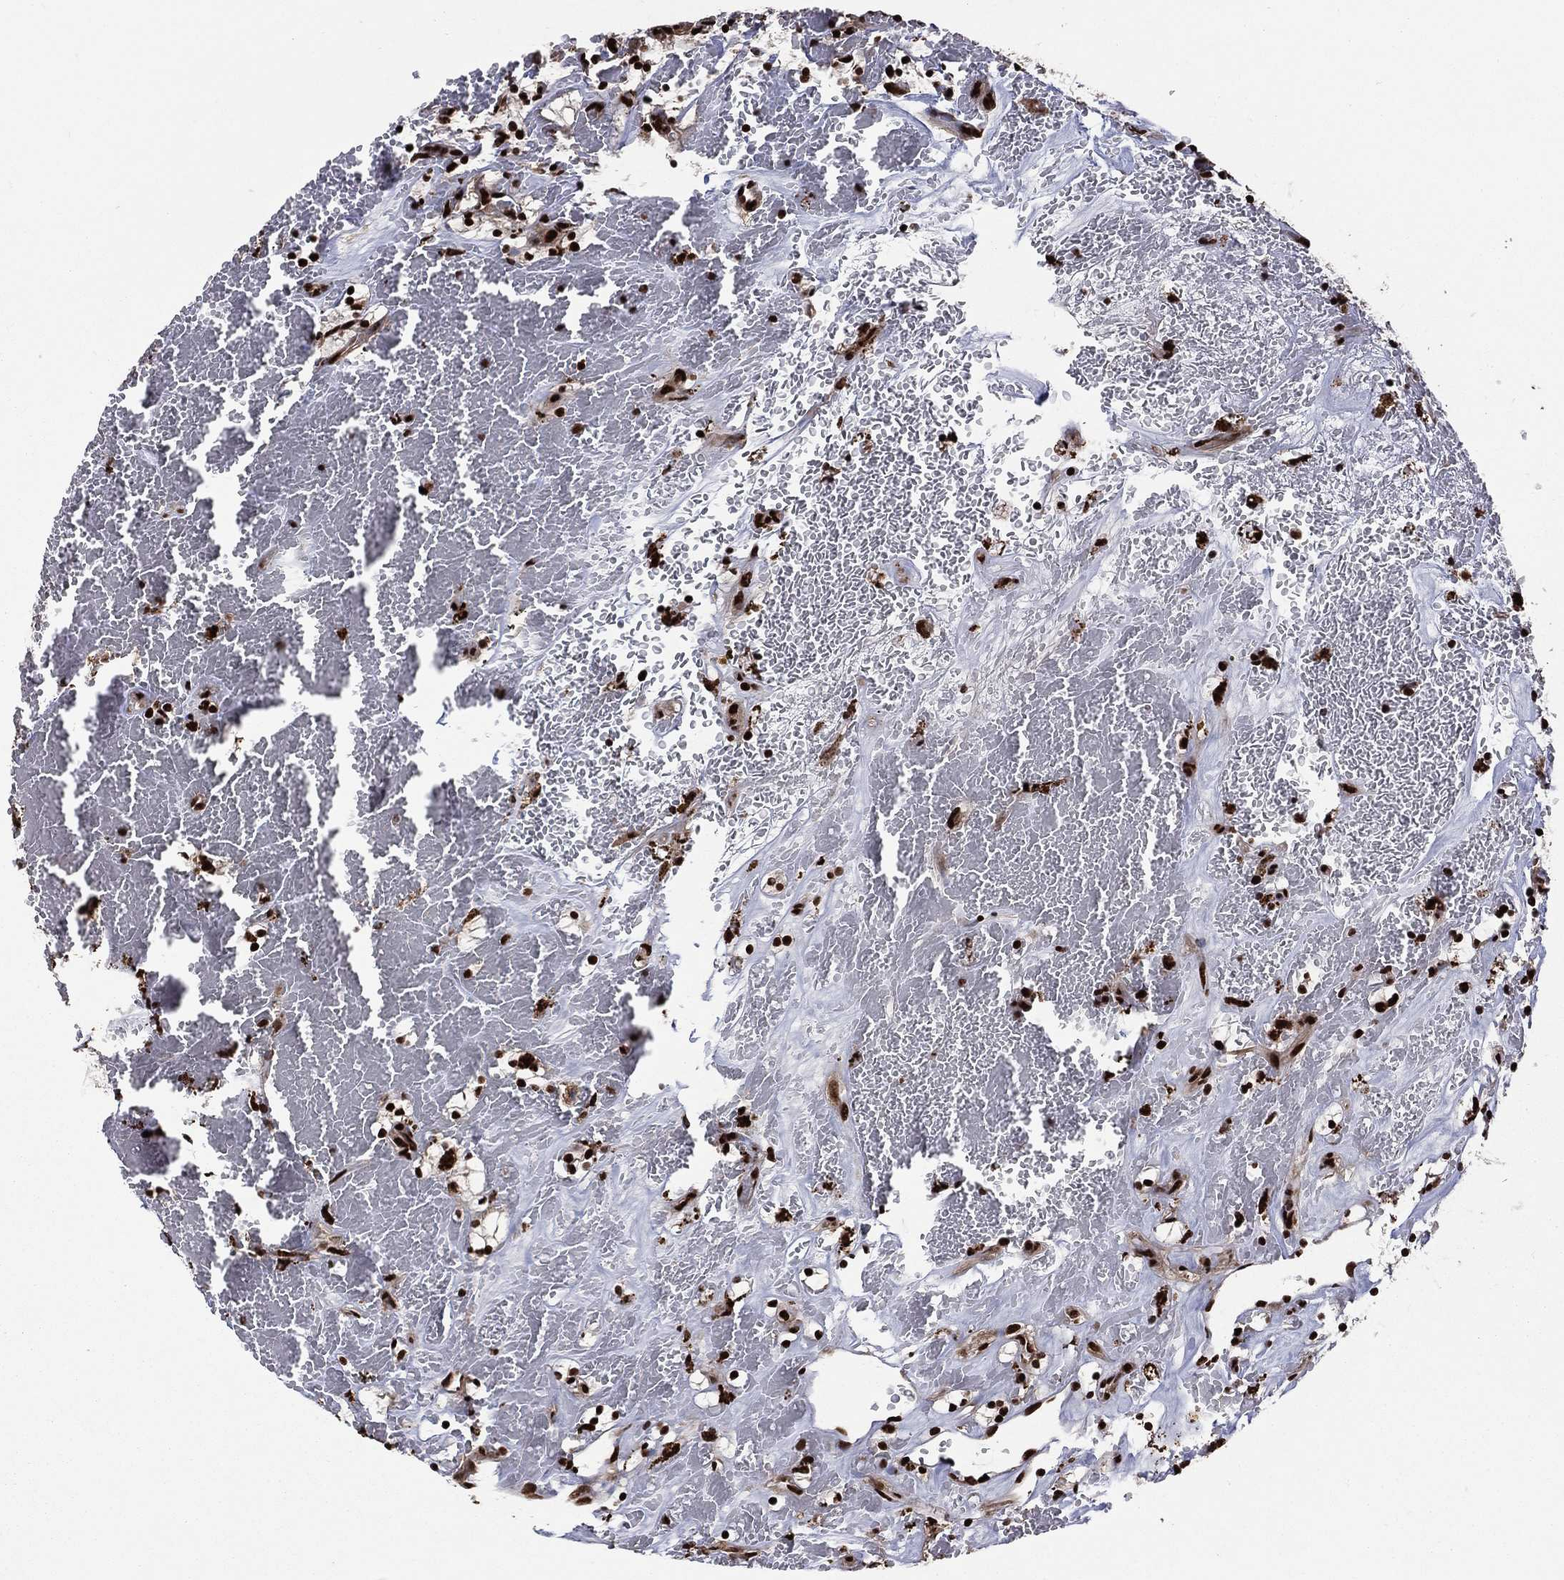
{"staining": {"intensity": "strong", "quantity": ">75%", "location": "nuclear"}, "tissue": "renal cancer", "cell_type": "Tumor cells", "image_type": "cancer", "snomed": [{"axis": "morphology", "description": "Adenocarcinoma, NOS"}, {"axis": "topography", "description": "Kidney"}], "caption": "This micrograph reveals immunohistochemistry (IHC) staining of renal cancer, with high strong nuclear positivity in about >75% of tumor cells.", "gene": "TP53BP1", "patient": {"sex": "female", "age": 64}}